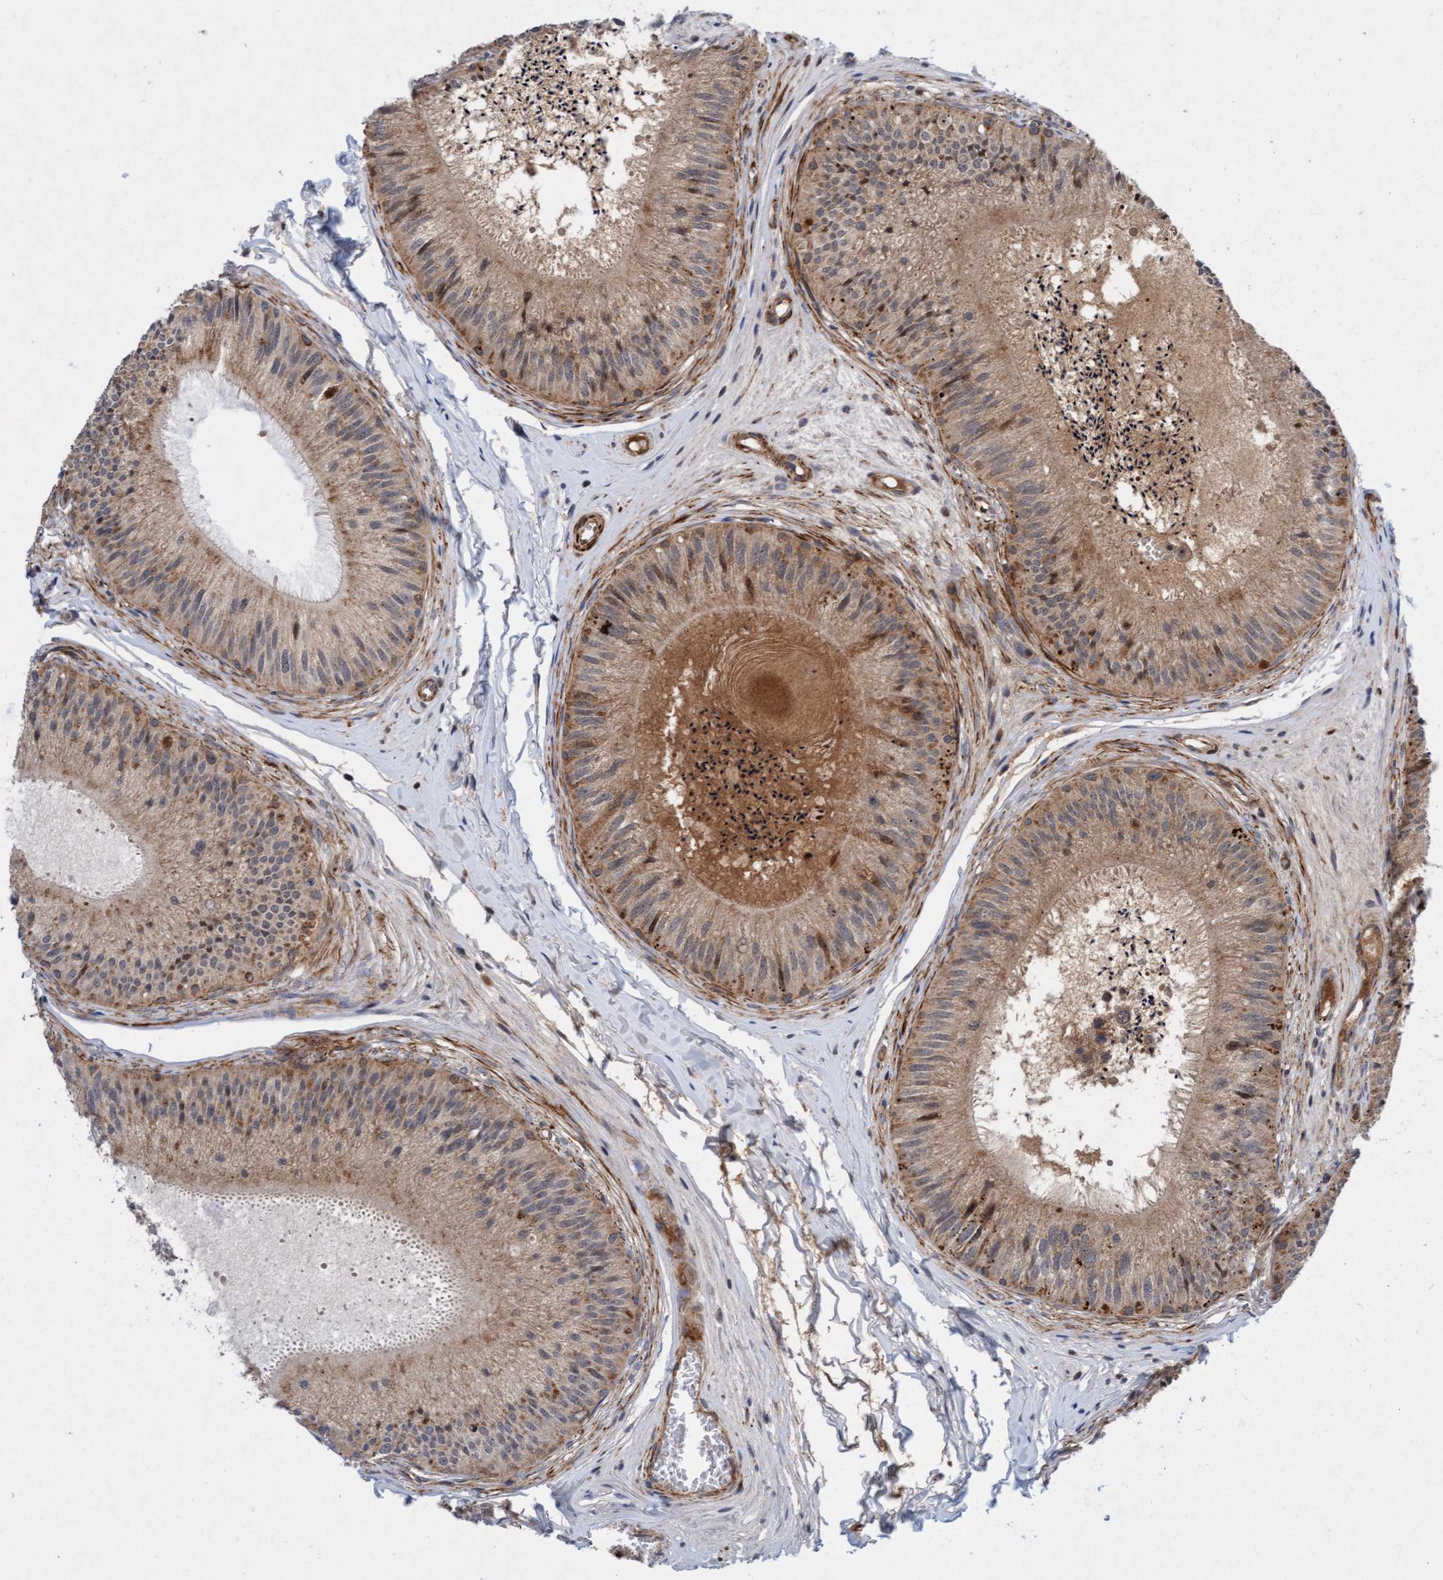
{"staining": {"intensity": "moderate", "quantity": ">75%", "location": "cytoplasmic/membranous"}, "tissue": "epididymis", "cell_type": "Glandular cells", "image_type": "normal", "snomed": [{"axis": "morphology", "description": "Normal tissue, NOS"}, {"axis": "topography", "description": "Epididymis"}], "caption": "Immunohistochemical staining of unremarkable human epididymis shows moderate cytoplasmic/membranous protein positivity in approximately >75% of glandular cells.", "gene": "TMEM70", "patient": {"sex": "male", "age": 31}}